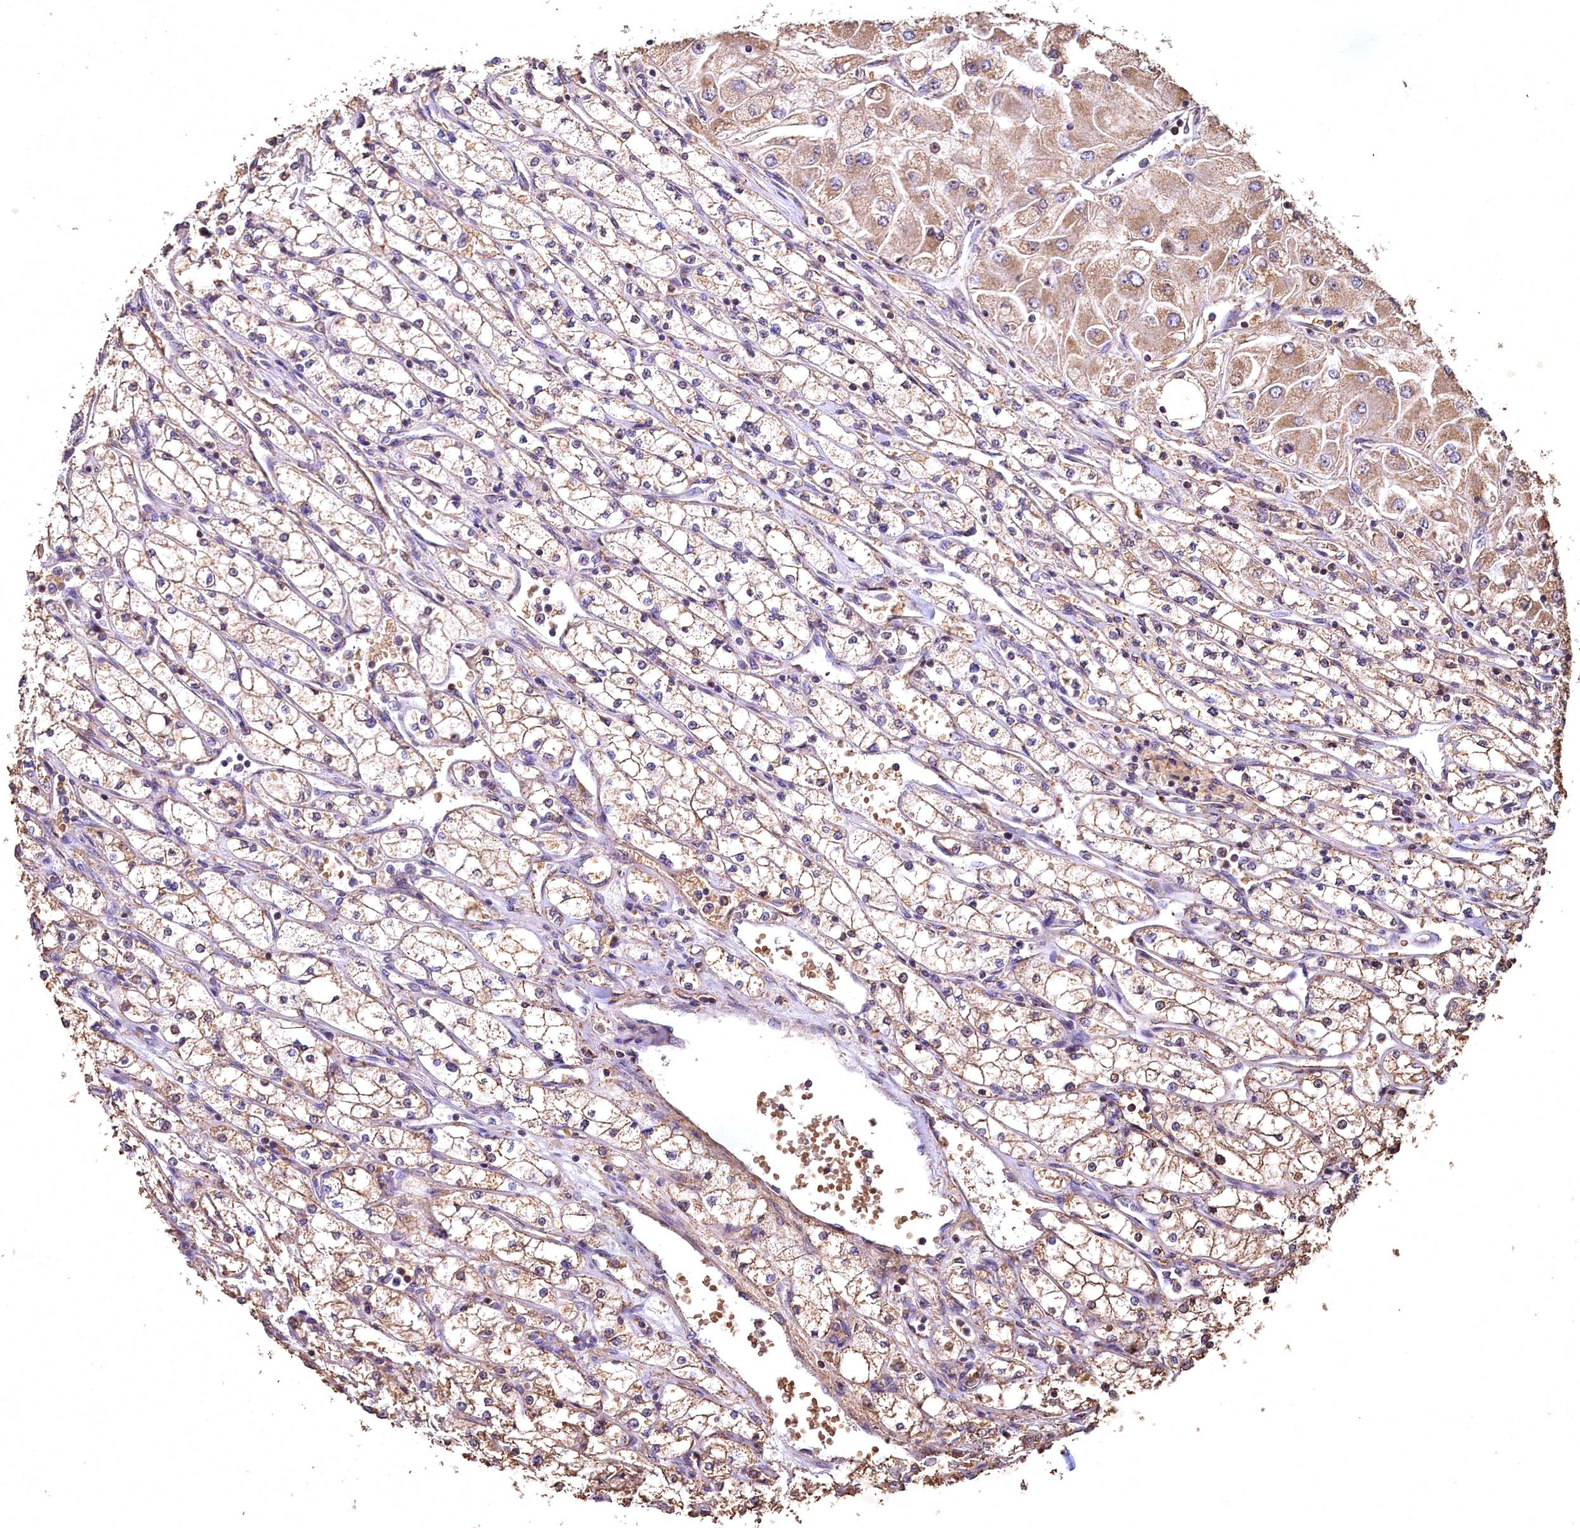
{"staining": {"intensity": "moderate", "quantity": ">75%", "location": "cytoplasmic/membranous"}, "tissue": "renal cancer", "cell_type": "Tumor cells", "image_type": "cancer", "snomed": [{"axis": "morphology", "description": "Adenocarcinoma, NOS"}, {"axis": "topography", "description": "Kidney"}], "caption": "Renal adenocarcinoma tissue displays moderate cytoplasmic/membranous expression in approximately >75% of tumor cells", "gene": "SPTA1", "patient": {"sex": "male", "age": 80}}